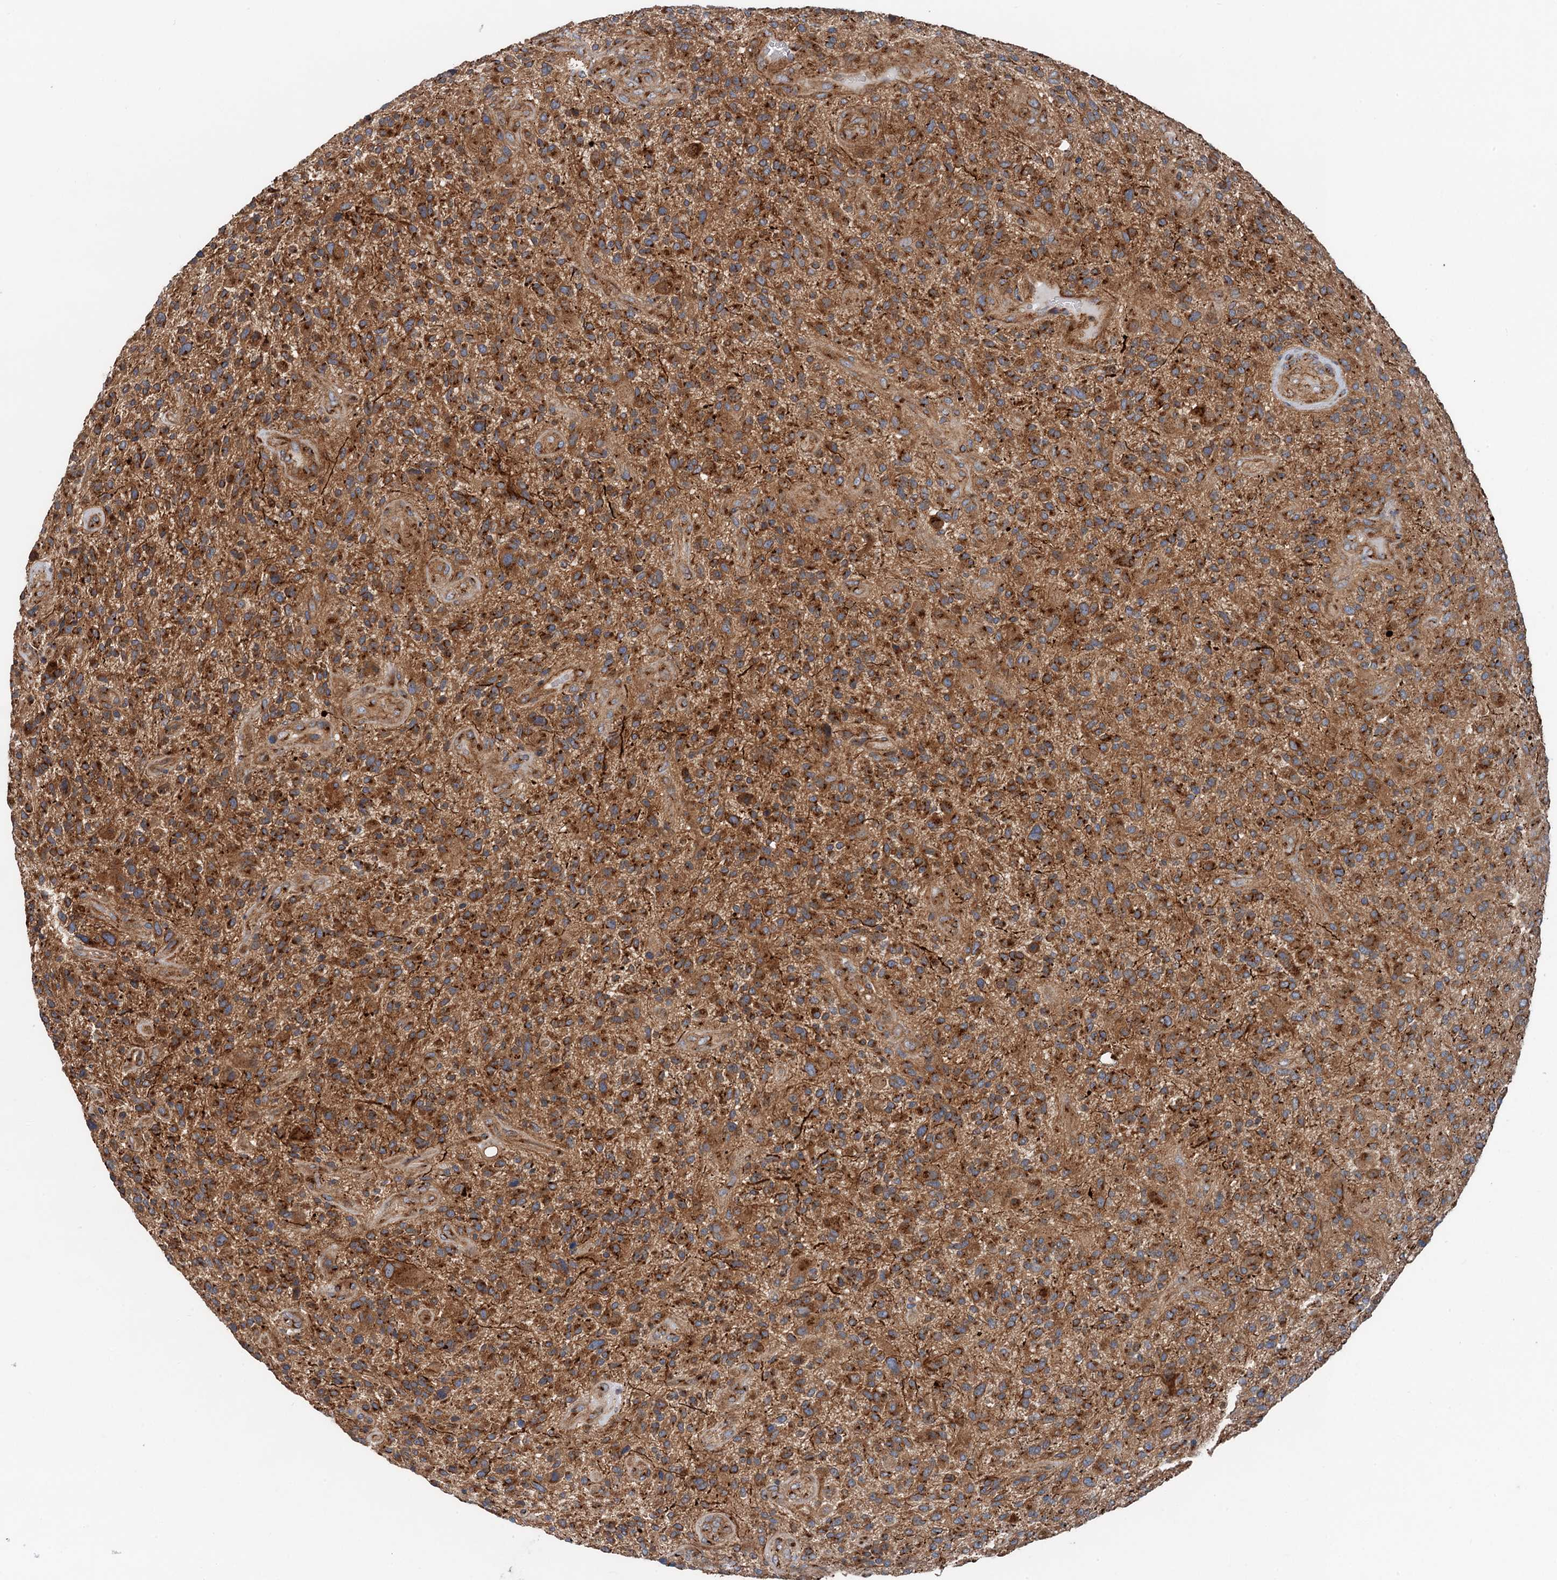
{"staining": {"intensity": "moderate", "quantity": ">75%", "location": "cytoplasmic/membranous"}, "tissue": "glioma", "cell_type": "Tumor cells", "image_type": "cancer", "snomed": [{"axis": "morphology", "description": "Glioma, malignant, High grade"}, {"axis": "topography", "description": "Brain"}], "caption": "Immunohistochemical staining of glioma exhibits moderate cytoplasmic/membranous protein positivity in approximately >75% of tumor cells.", "gene": "ANKRD26", "patient": {"sex": "male", "age": 47}}